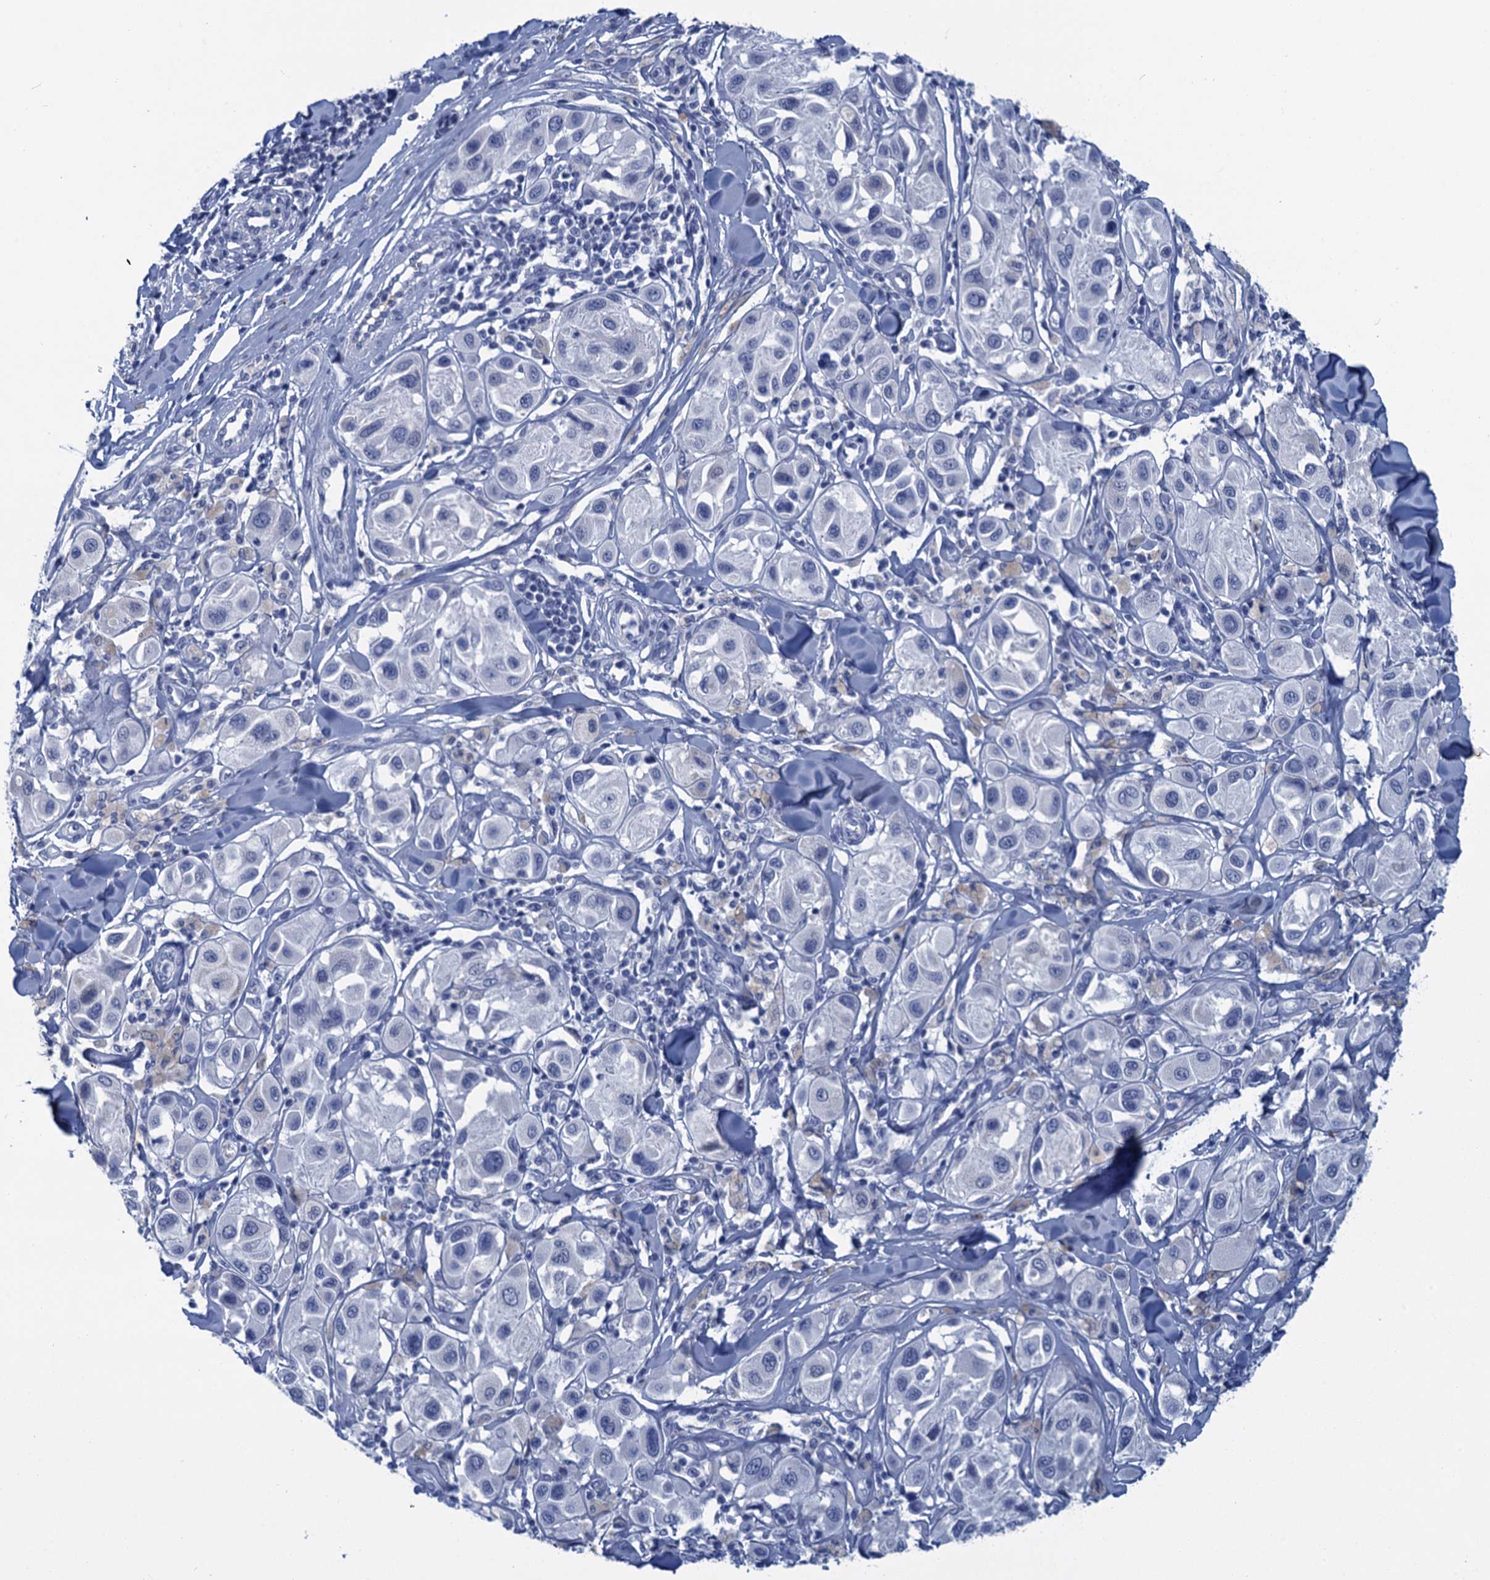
{"staining": {"intensity": "negative", "quantity": "none", "location": "none"}, "tissue": "melanoma", "cell_type": "Tumor cells", "image_type": "cancer", "snomed": [{"axis": "morphology", "description": "Malignant melanoma, Metastatic site"}, {"axis": "topography", "description": "Skin"}], "caption": "DAB immunohistochemical staining of melanoma shows no significant staining in tumor cells.", "gene": "SCEL", "patient": {"sex": "male", "age": 41}}